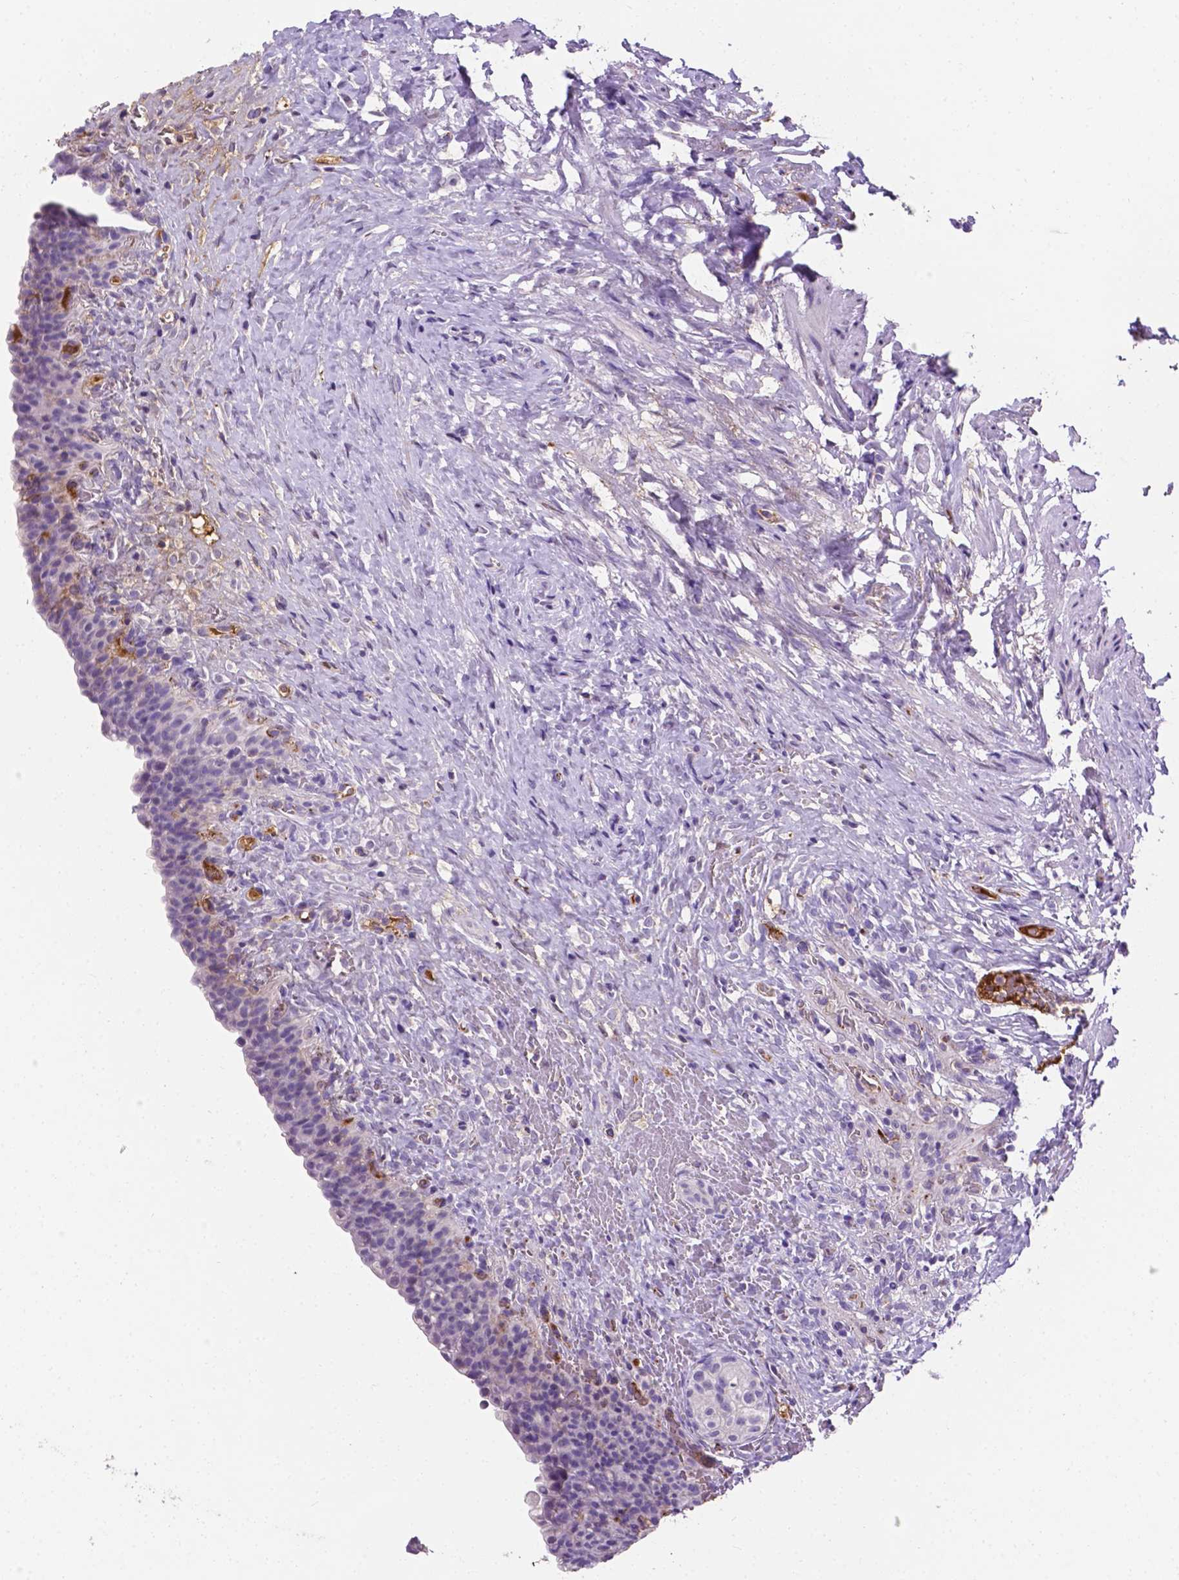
{"staining": {"intensity": "negative", "quantity": "none", "location": "none"}, "tissue": "urinary bladder", "cell_type": "Urothelial cells", "image_type": "normal", "snomed": [{"axis": "morphology", "description": "Normal tissue, NOS"}, {"axis": "topography", "description": "Urinary bladder"}, {"axis": "topography", "description": "Prostate"}], "caption": "Histopathology image shows no protein staining in urothelial cells of benign urinary bladder. (DAB (3,3'-diaminobenzidine) immunohistochemistry (IHC), high magnification).", "gene": "APOE", "patient": {"sex": "male", "age": 76}}